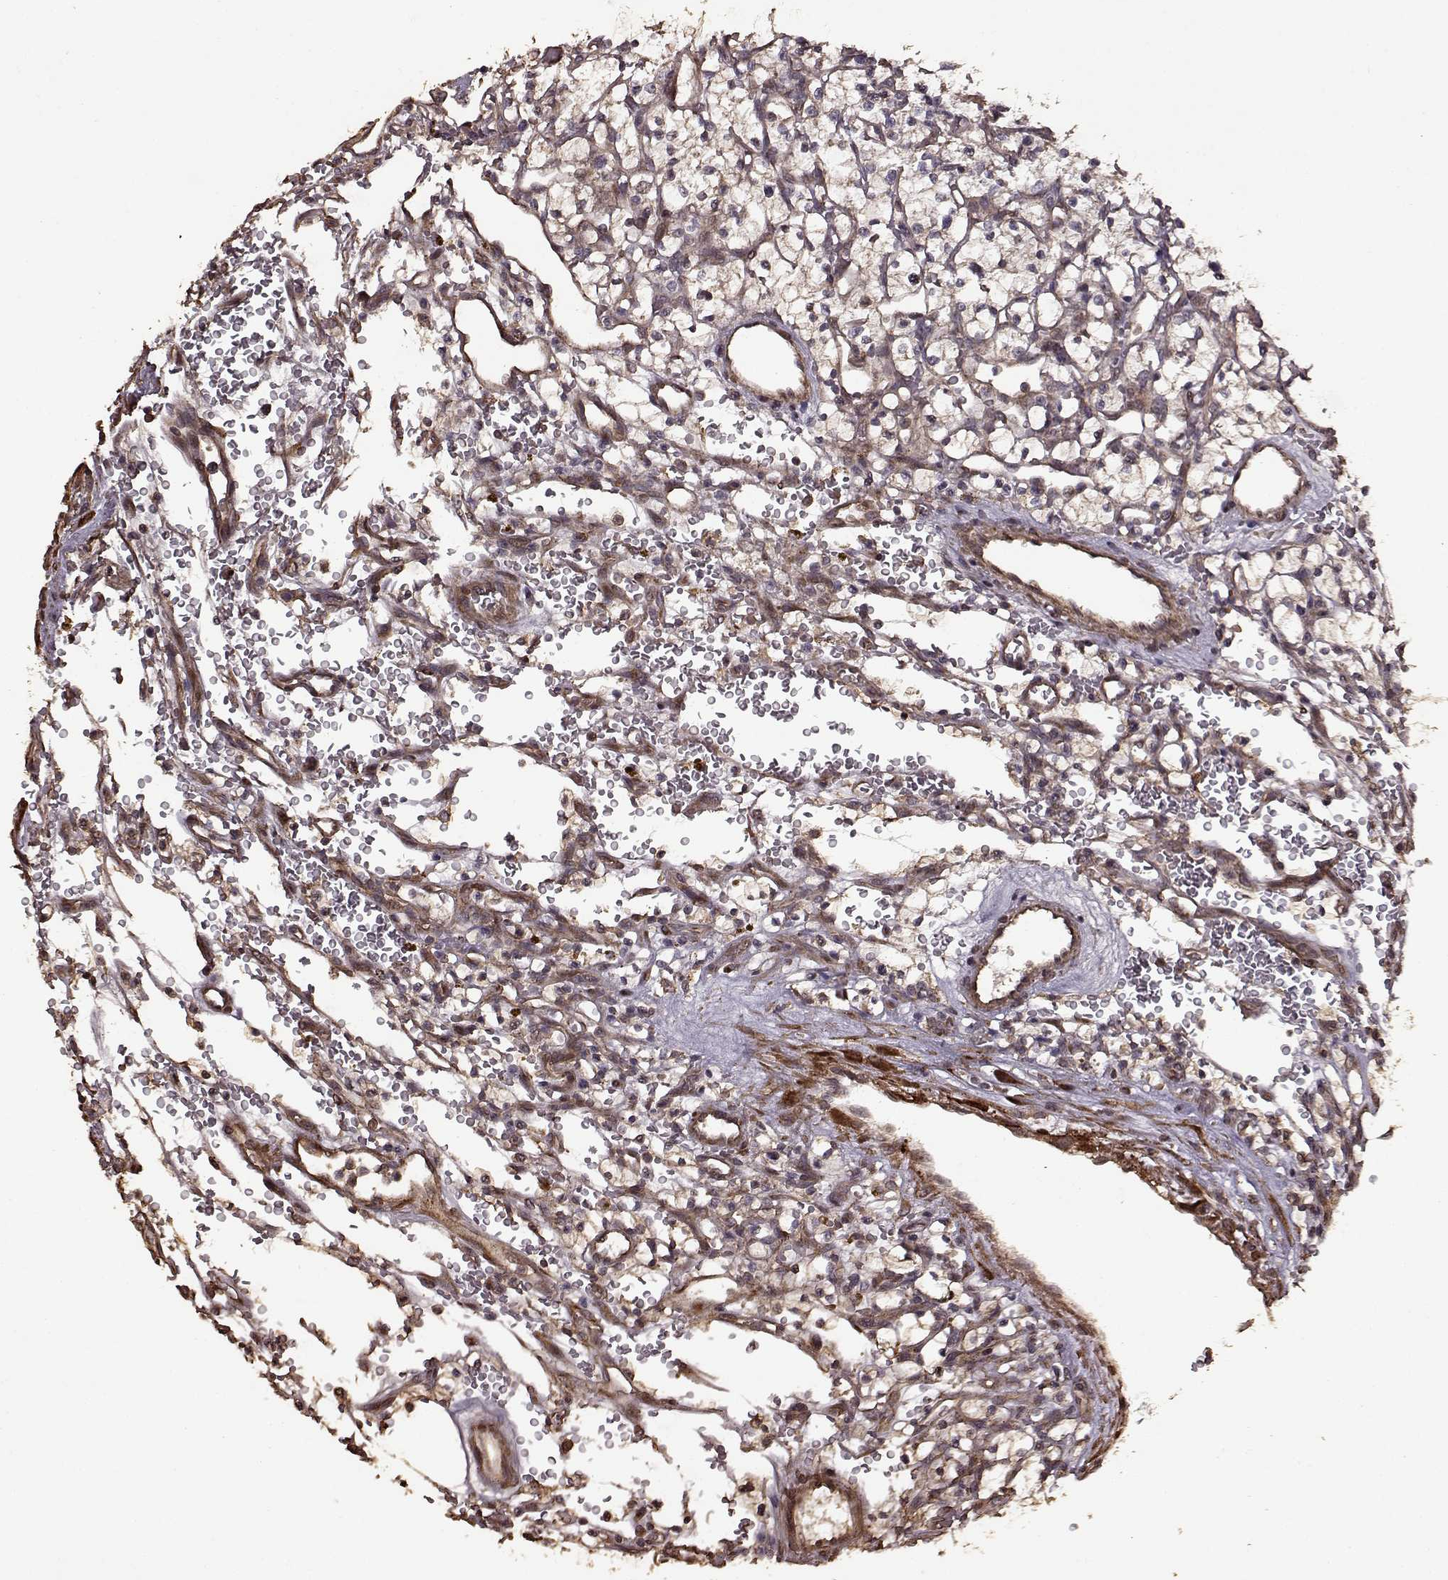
{"staining": {"intensity": "weak", "quantity": "<25%", "location": "cytoplasmic/membranous"}, "tissue": "renal cancer", "cell_type": "Tumor cells", "image_type": "cancer", "snomed": [{"axis": "morphology", "description": "Adenocarcinoma, NOS"}, {"axis": "topography", "description": "Kidney"}], "caption": "Renal cancer (adenocarcinoma) was stained to show a protein in brown. There is no significant positivity in tumor cells.", "gene": "FBXW11", "patient": {"sex": "female", "age": 64}}